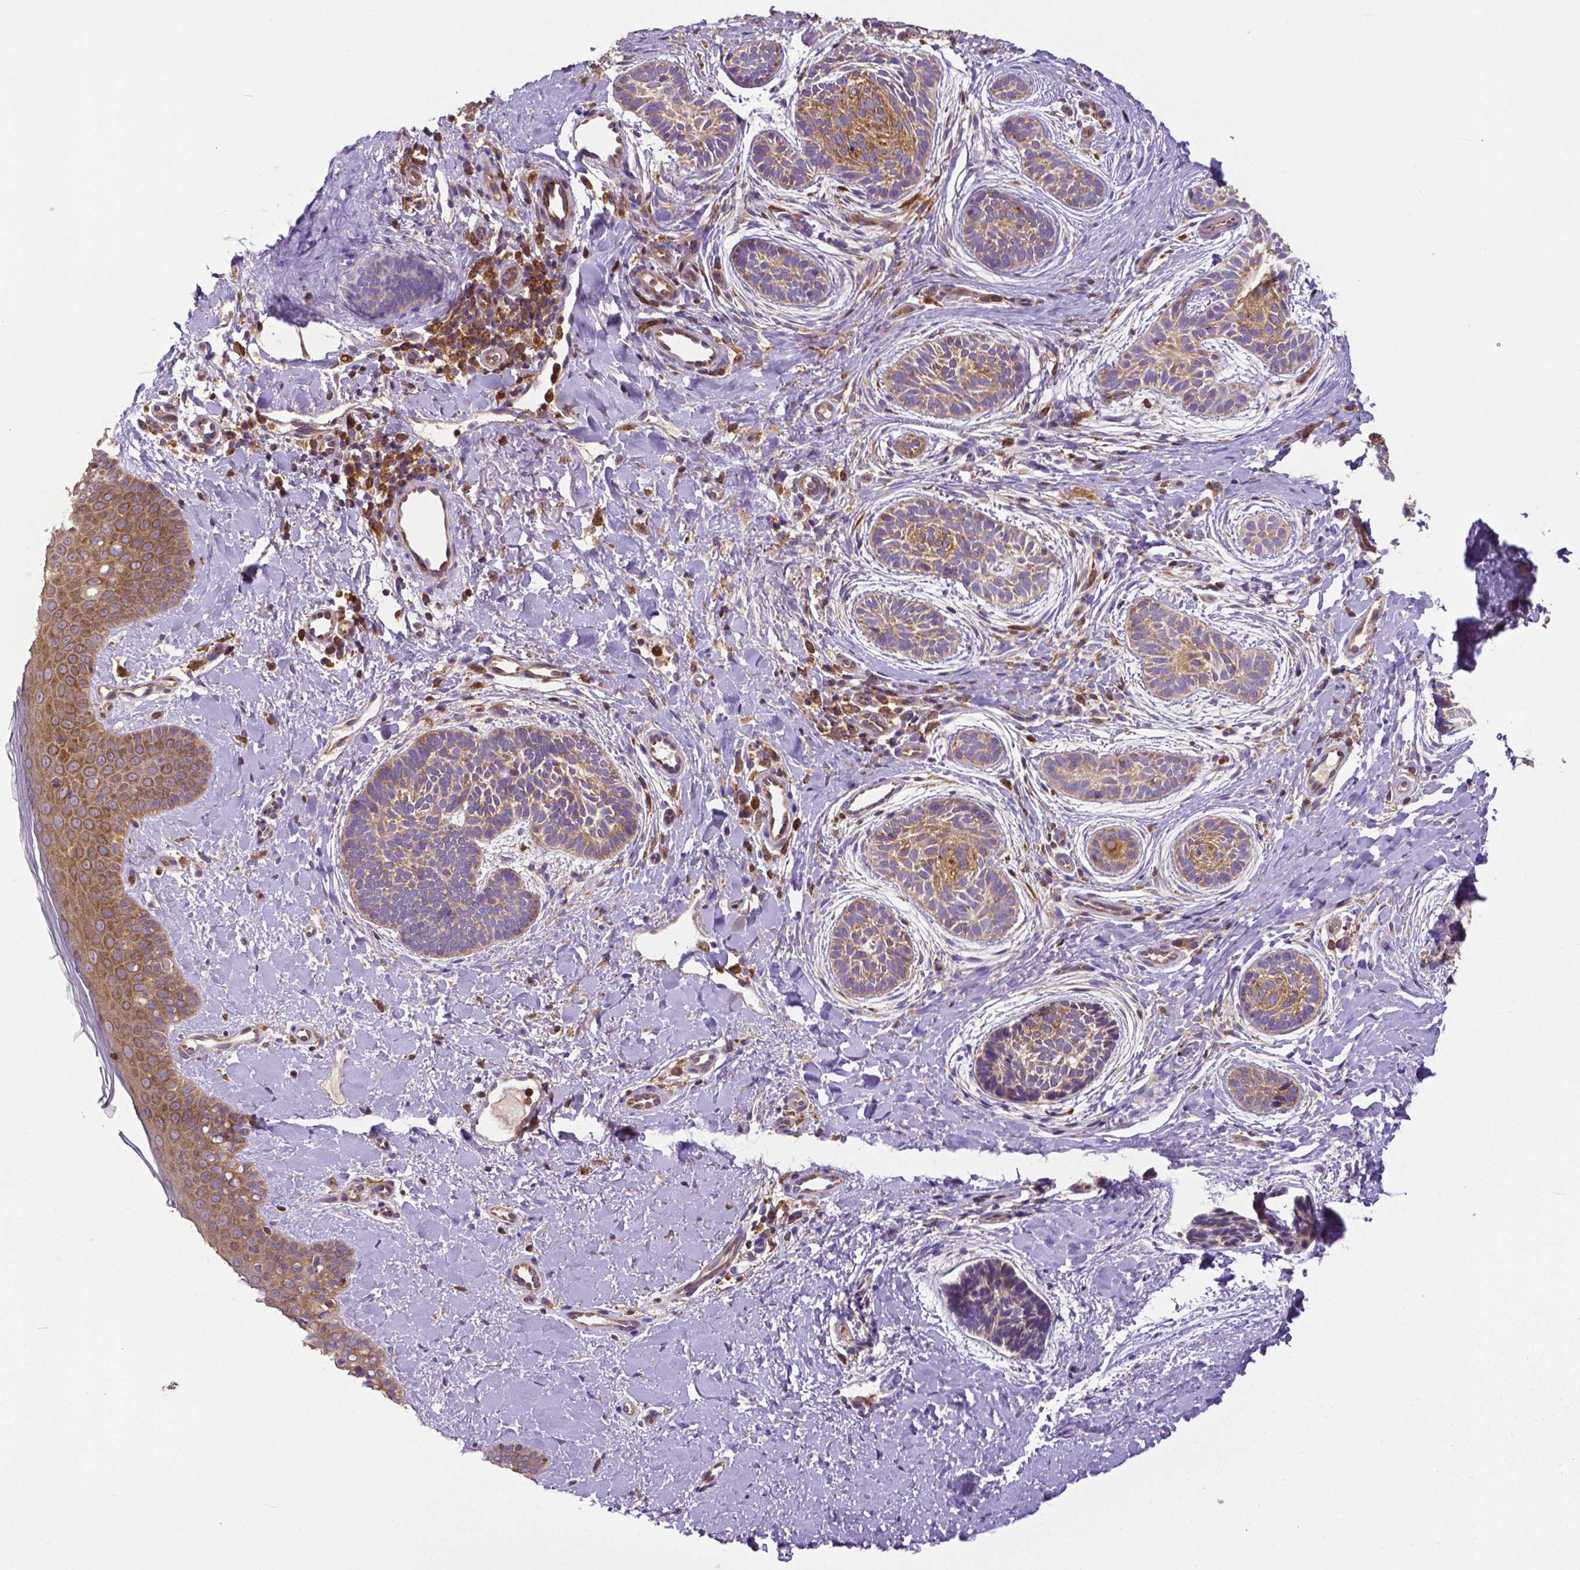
{"staining": {"intensity": "weak", "quantity": ">75%", "location": "cytoplasmic/membranous"}, "tissue": "skin cancer", "cell_type": "Tumor cells", "image_type": "cancer", "snomed": [{"axis": "morphology", "description": "Basal cell carcinoma"}, {"axis": "topography", "description": "Skin"}], "caption": "Brown immunohistochemical staining in human skin cancer shows weak cytoplasmic/membranous staining in approximately >75% of tumor cells.", "gene": "DICER1", "patient": {"sex": "male", "age": 63}}